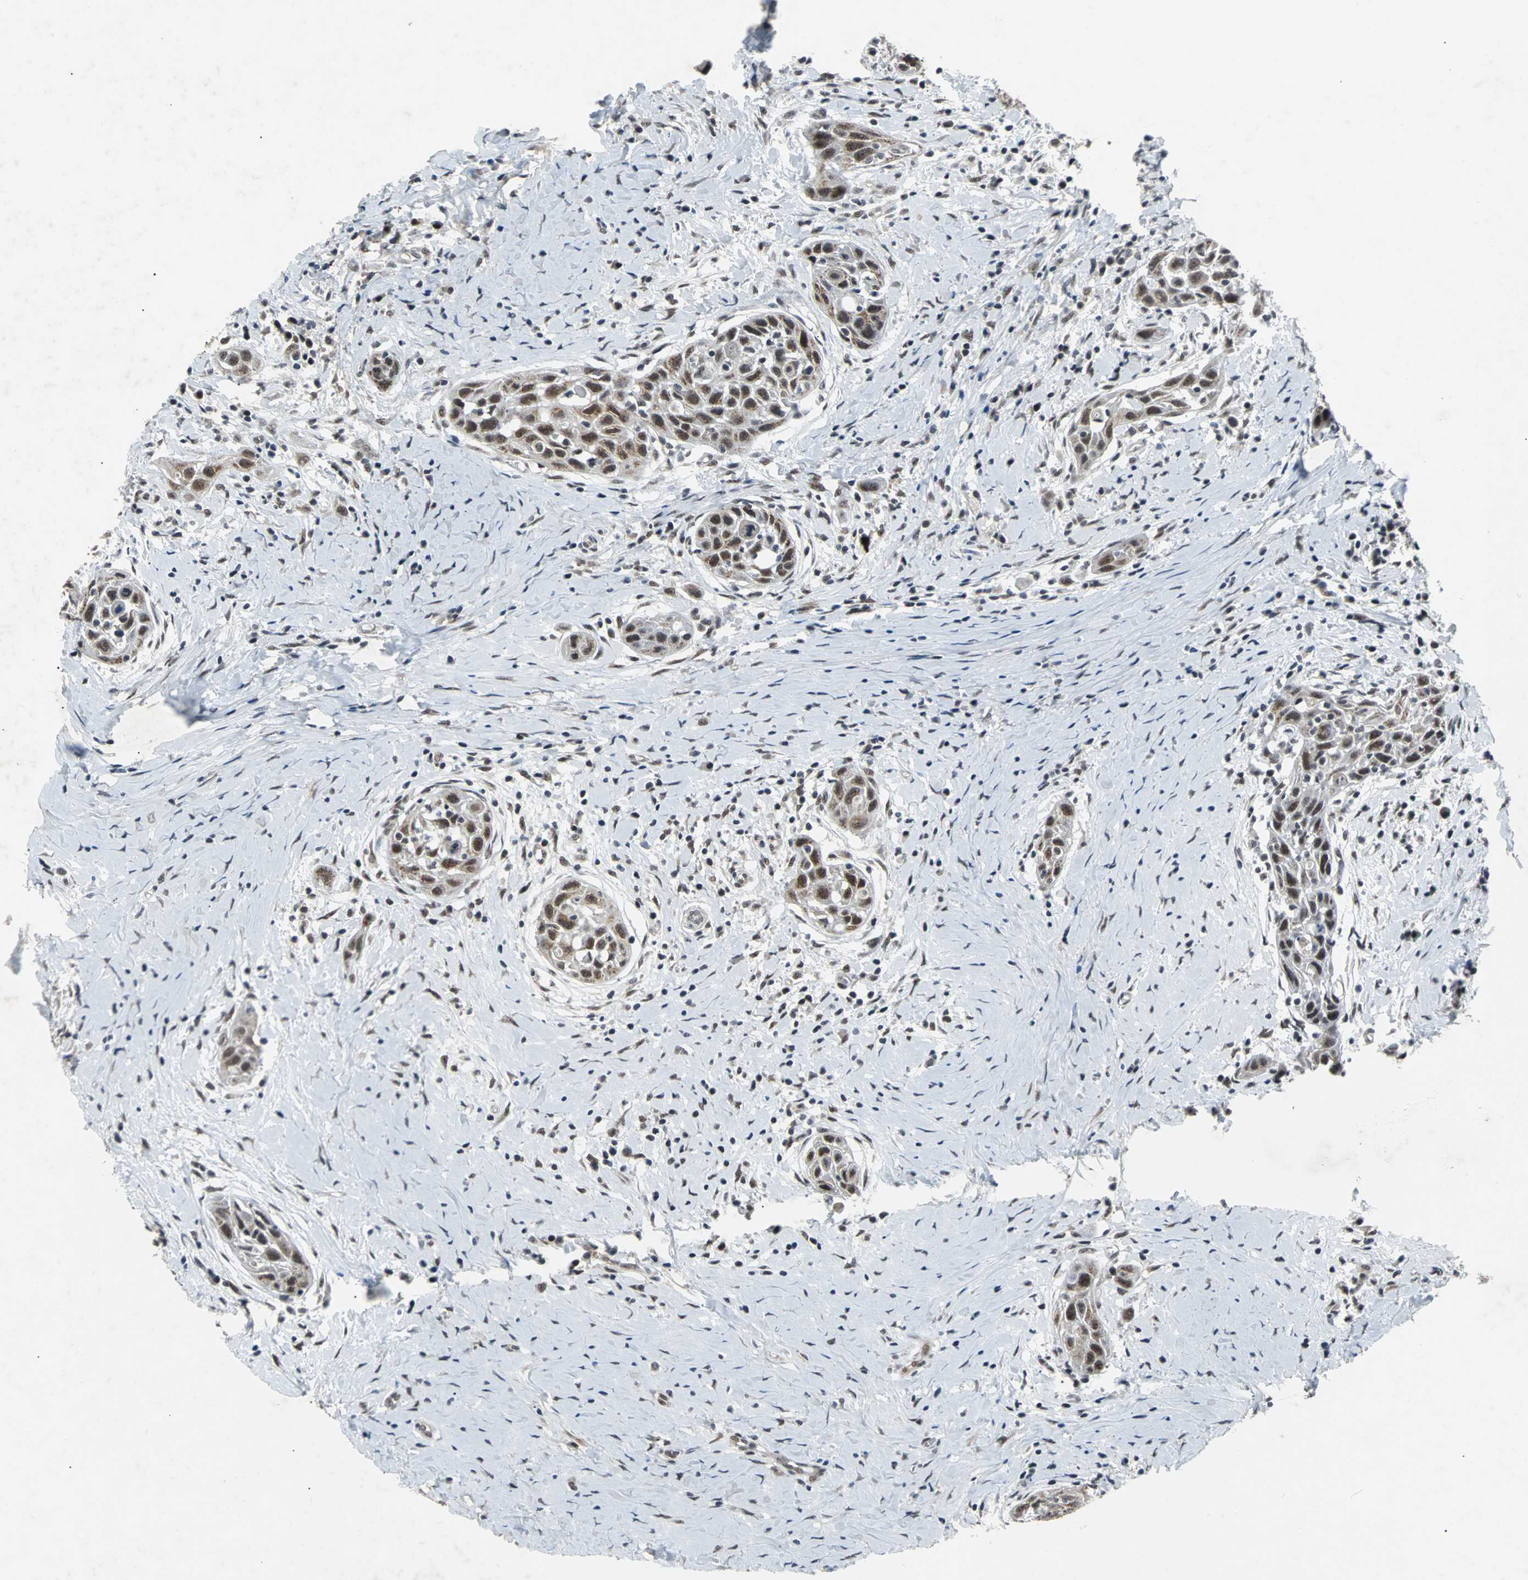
{"staining": {"intensity": "strong", "quantity": ">75%", "location": "nuclear"}, "tissue": "head and neck cancer", "cell_type": "Tumor cells", "image_type": "cancer", "snomed": [{"axis": "morphology", "description": "Squamous cell carcinoma, NOS"}, {"axis": "topography", "description": "Oral tissue"}, {"axis": "topography", "description": "Head-Neck"}], "caption": "Head and neck cancer stained for a protein (brown) exhibits strong nuclear positive staining in about >75% of tumor cells.", "gene": "USP28", "patient": {"sex": "female", "age": 50}}